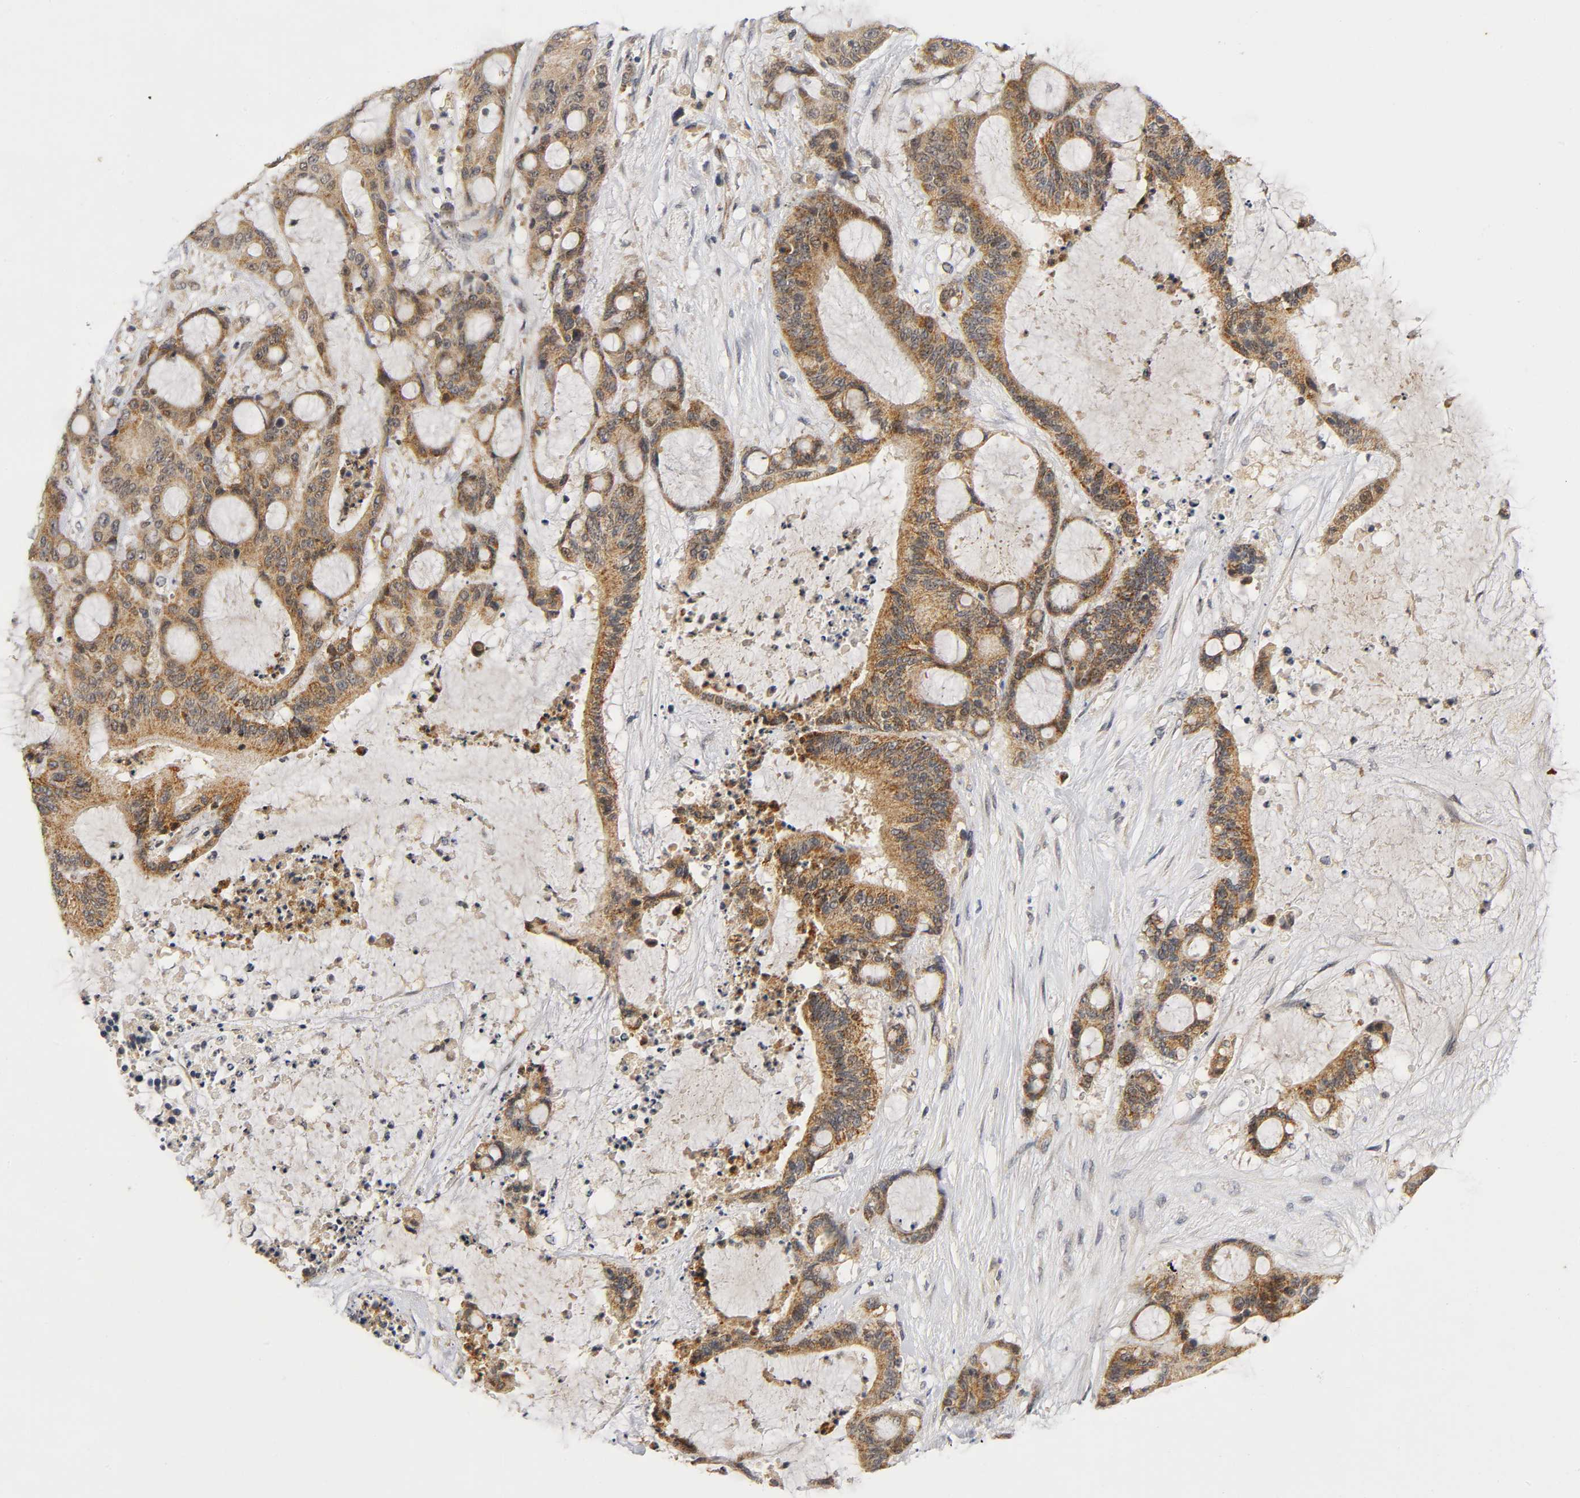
{"staining": {"intensity": "moderate", "quantity": ">75%", "location": "cytoplasmic/membranous"}, "tissue": "liver cancer", "cell_type": "Tumor cells", "image_type": "cancer", "snomed": [{"axis": "morphology", "description": "Cholangiocarcinoma"}, {"axis": "topography", "description": "Liver"}], "caption": "DAB immunohistochemical staining of liver cancer (cholangiocarcinoma) displays moderate cytoplasmic/membranous protein staining in about >75% of tumor cells.", "gene": "NRP1", "patient": {"sex": "female", "age": 73}}